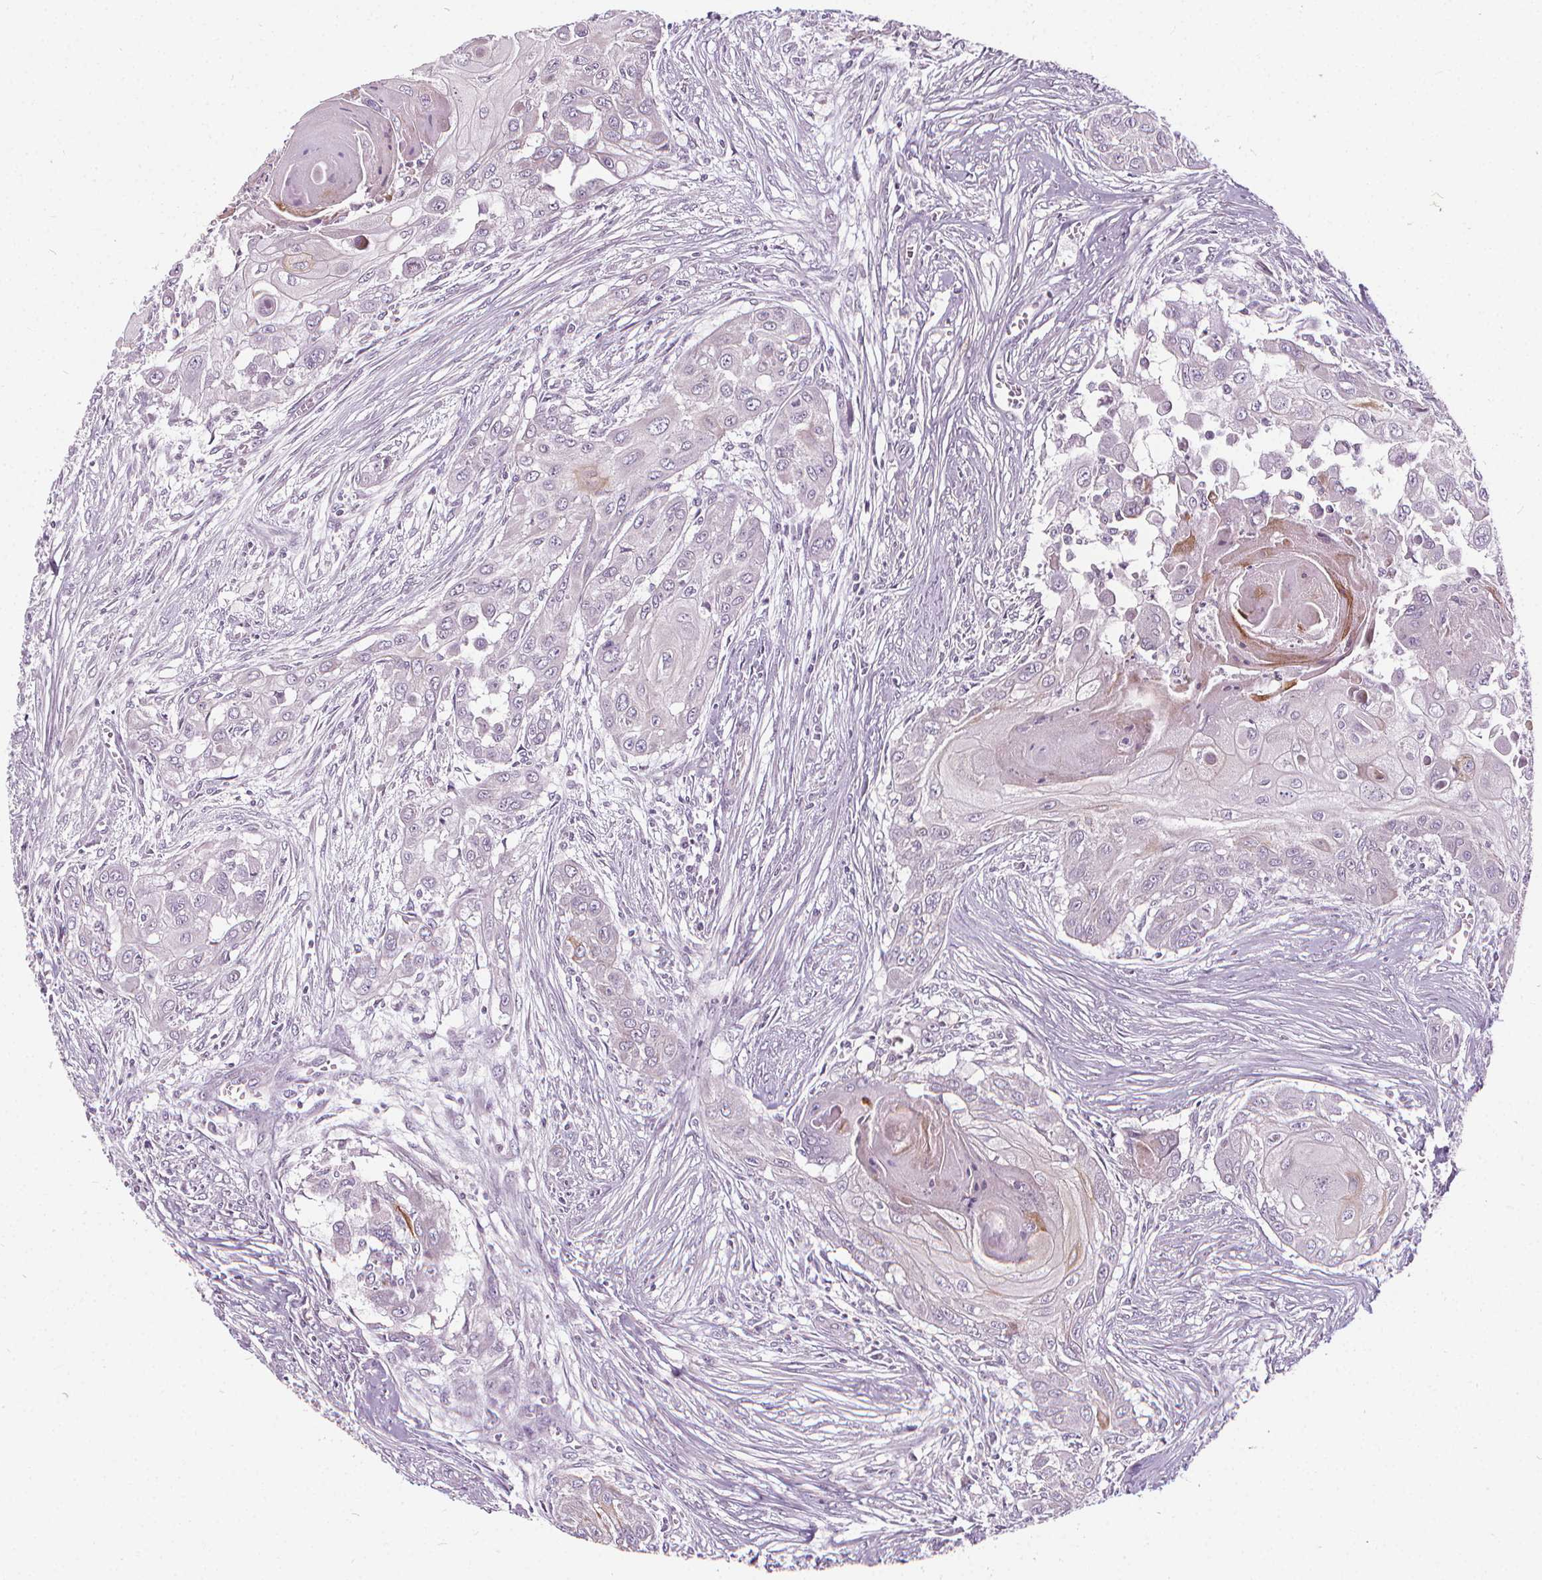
{"staining": {"intensity": "negative", "quantity": "none", "location": "none"}, "tissue": "head and neck cancer", "cell_type": "Tumor cells", "image_type": "cancer", "snomed": [{"axis": "morphology", "description": "Squamous cell carcinoma, NOS"}, {"axis": "topography", "description": "Oral tissue"}, {"axis": "topography", "description": "Head-Neck"}], "caption": "There is no significant expression in tumor cells of head and neck squamous cell carcinoma.", "gene": "INPP5E", "patient": {"sex": "male", "age": 71}}